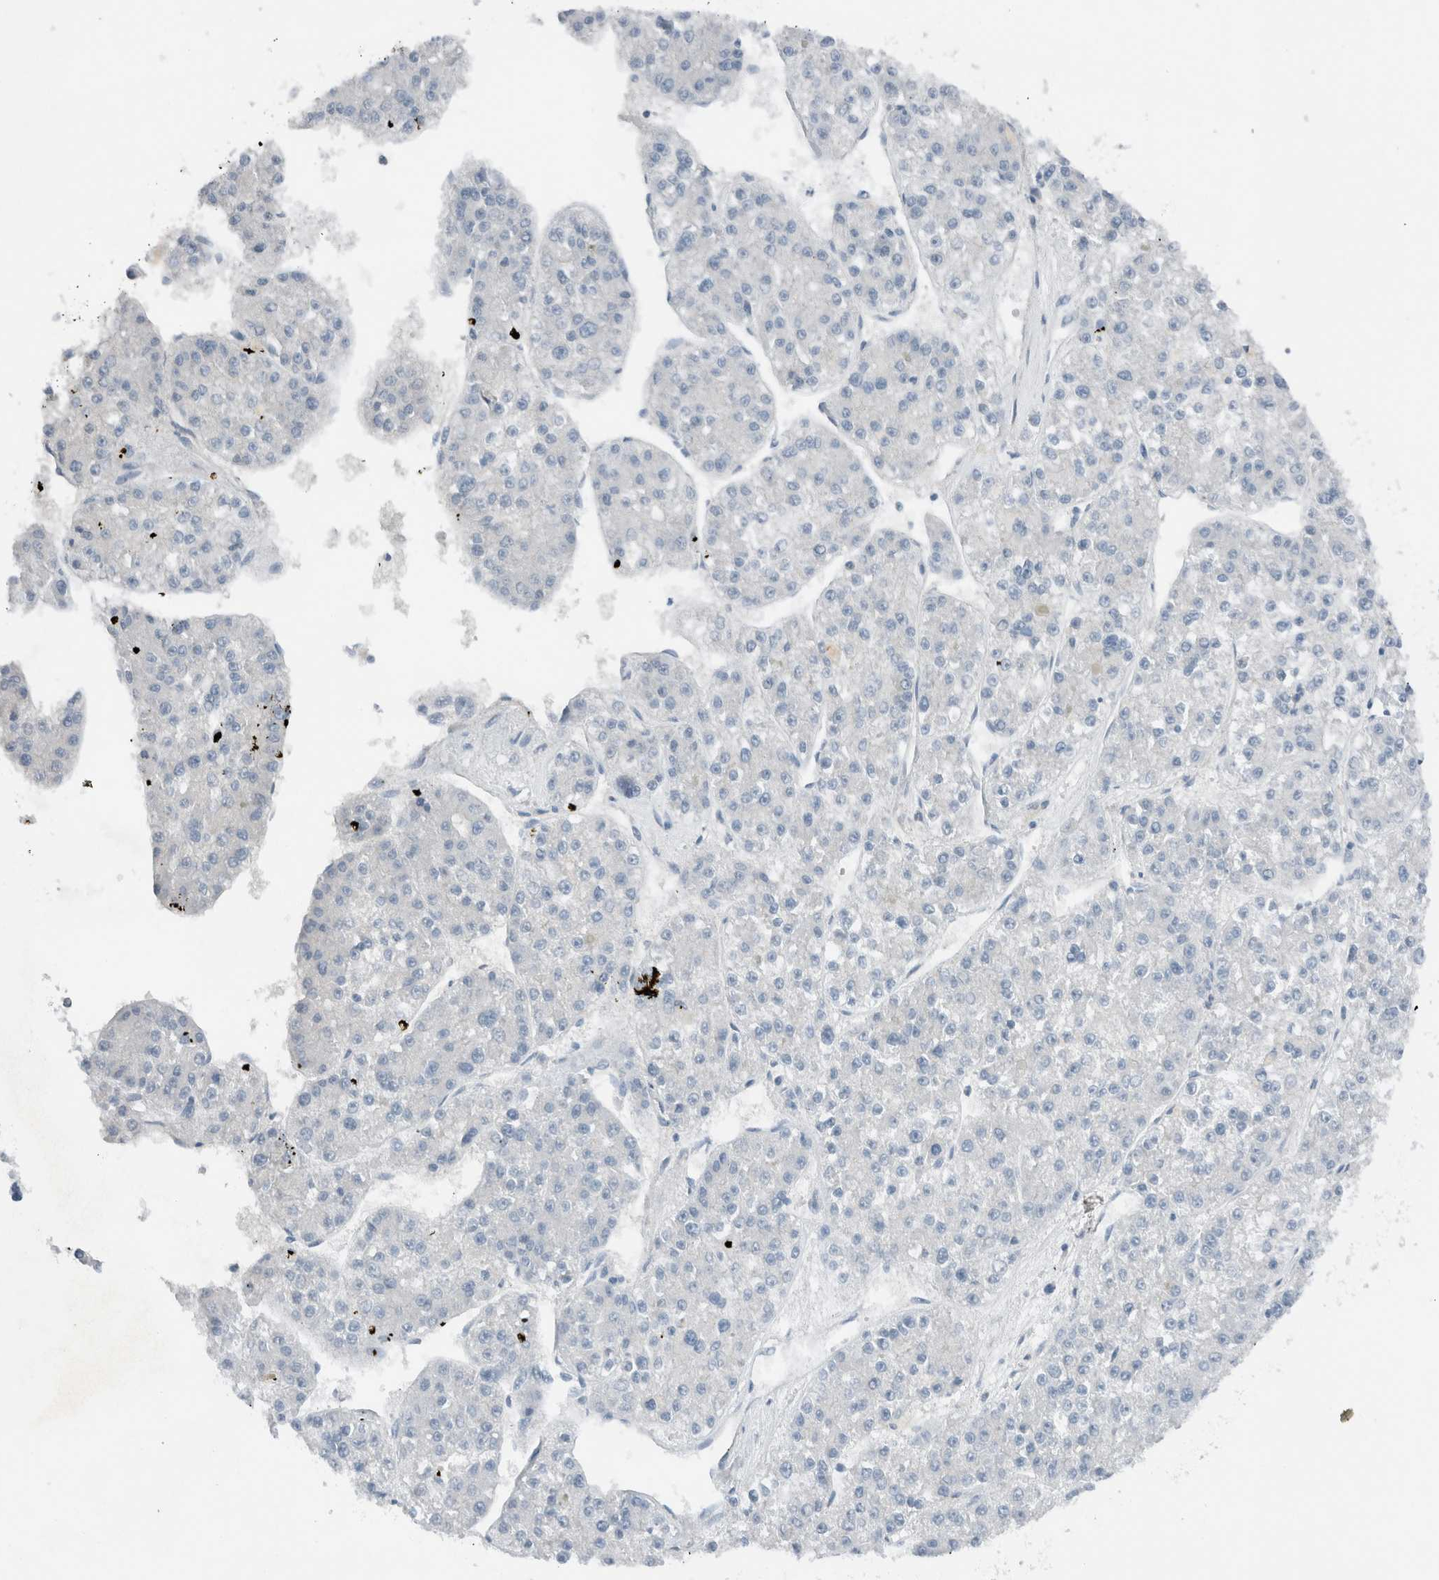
{"staining": {"intensity": "negative", "quantity": "none", "location": "none"}, "tissue": "liver cancer", "cell_type": "Tumor cells", "image_type": "cancer", "snomed": [{"axis": "morphology", "description": "Carcinoma, Hepatocellular, NOS"}, {"axis": "topography", "description": "Liver"}], "caption": "The micrograph shows no significant positivity in tumor cells of liver hepatocellular carcinoma.", "gene": "DUOX1", "patient": {"sex": "female", "age": 73}}